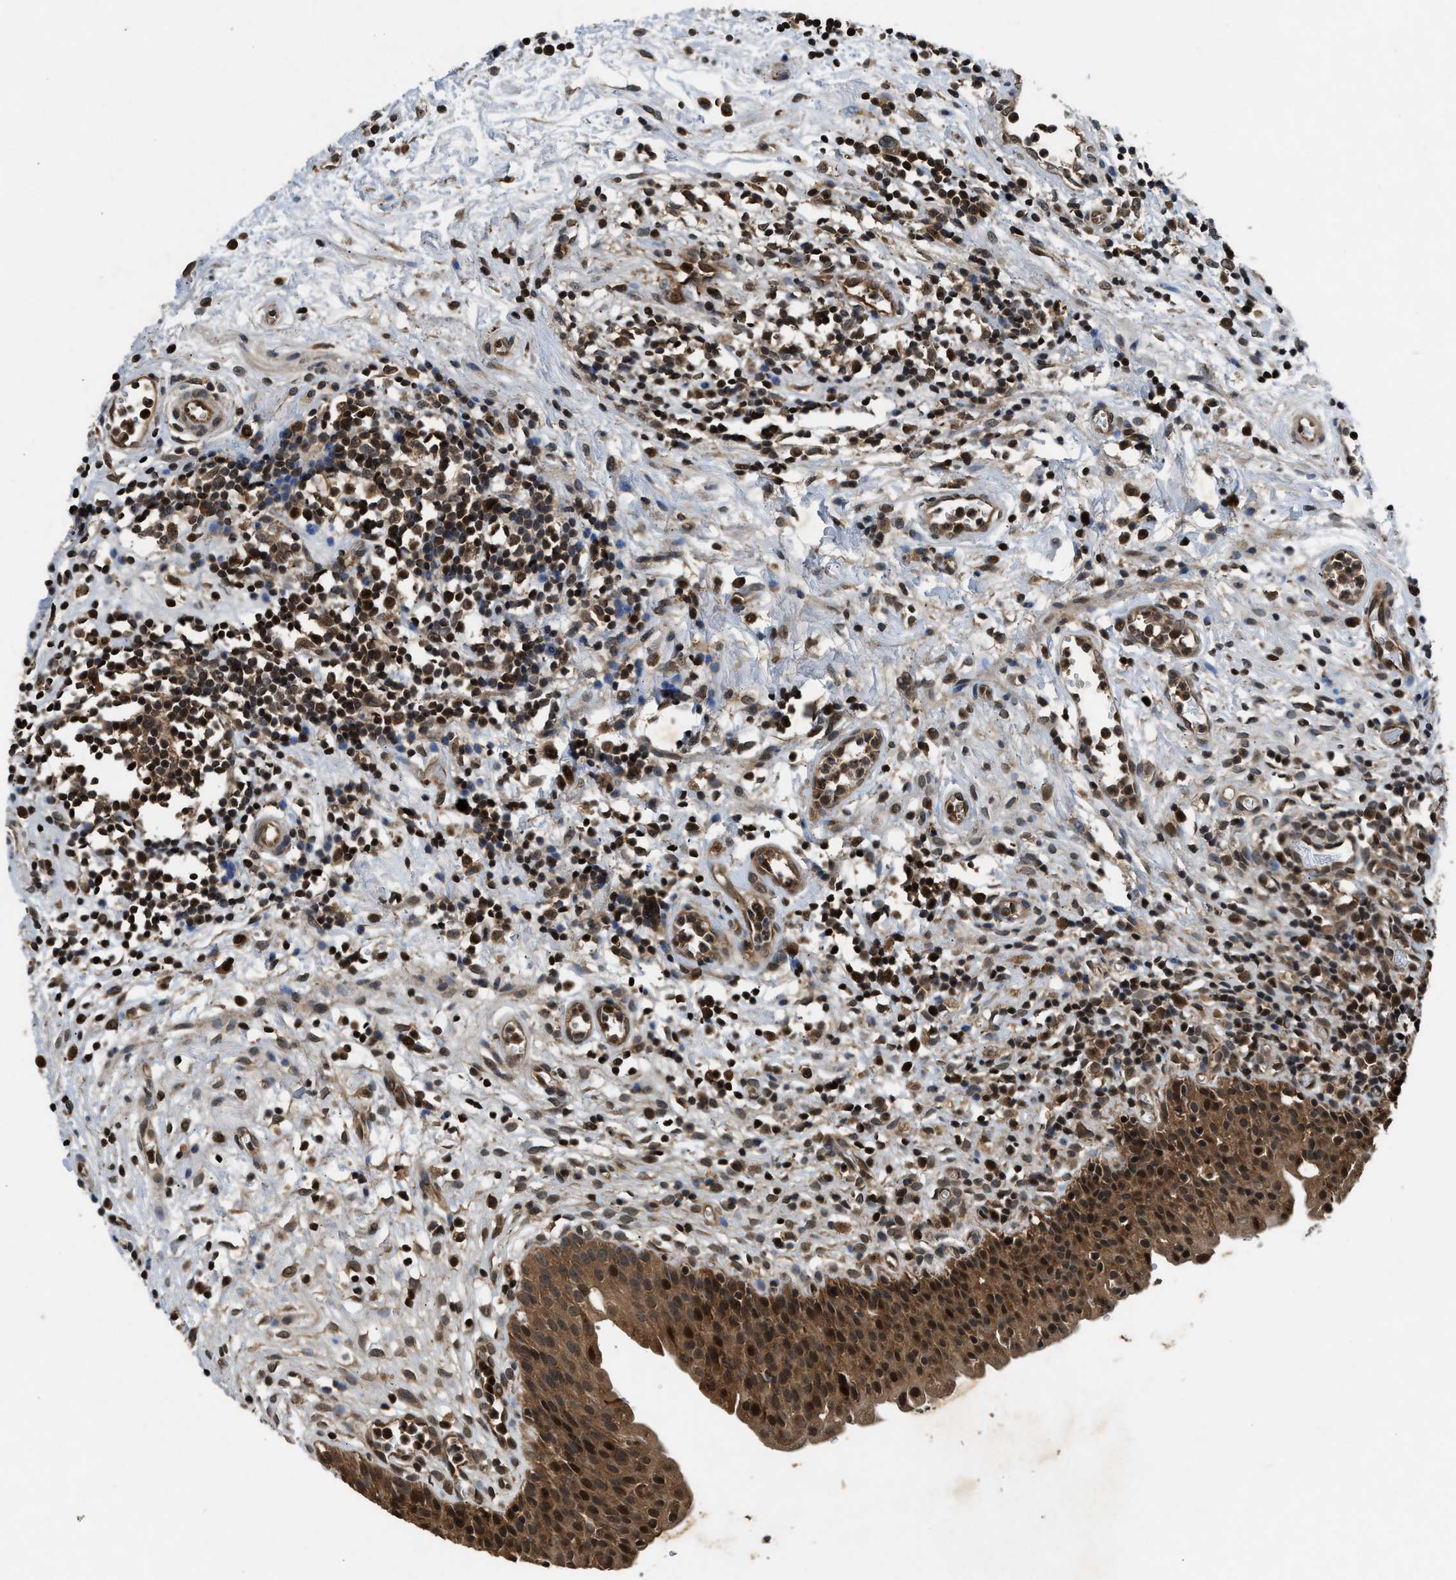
{"staining": {"intensity": "strong", "quantity": ">75%", "location": "cytoplasmic/membranous,nuclear"}, "tissue": "urinary bladder", "cell_type": "Urothelial cells", "image_type": "normal", "snomed": [{"axis": "morphology", "description": "Normal tissue, NOS"}, {"axis": "topography", "description": "Urinary bladder"}], "caption": "IHC image of normal urinary bladder: human urinary bladder stained using IHC exhibits high levels of strong protein expression localized specifically in the cytoplasmic/membranous,nuclear of urothelial cells, appearing as a cytoplasmic/membranous,nuclear brown color.", "gene": "RPS6KB1", "patient": {"sex": "male", "age": 37}}